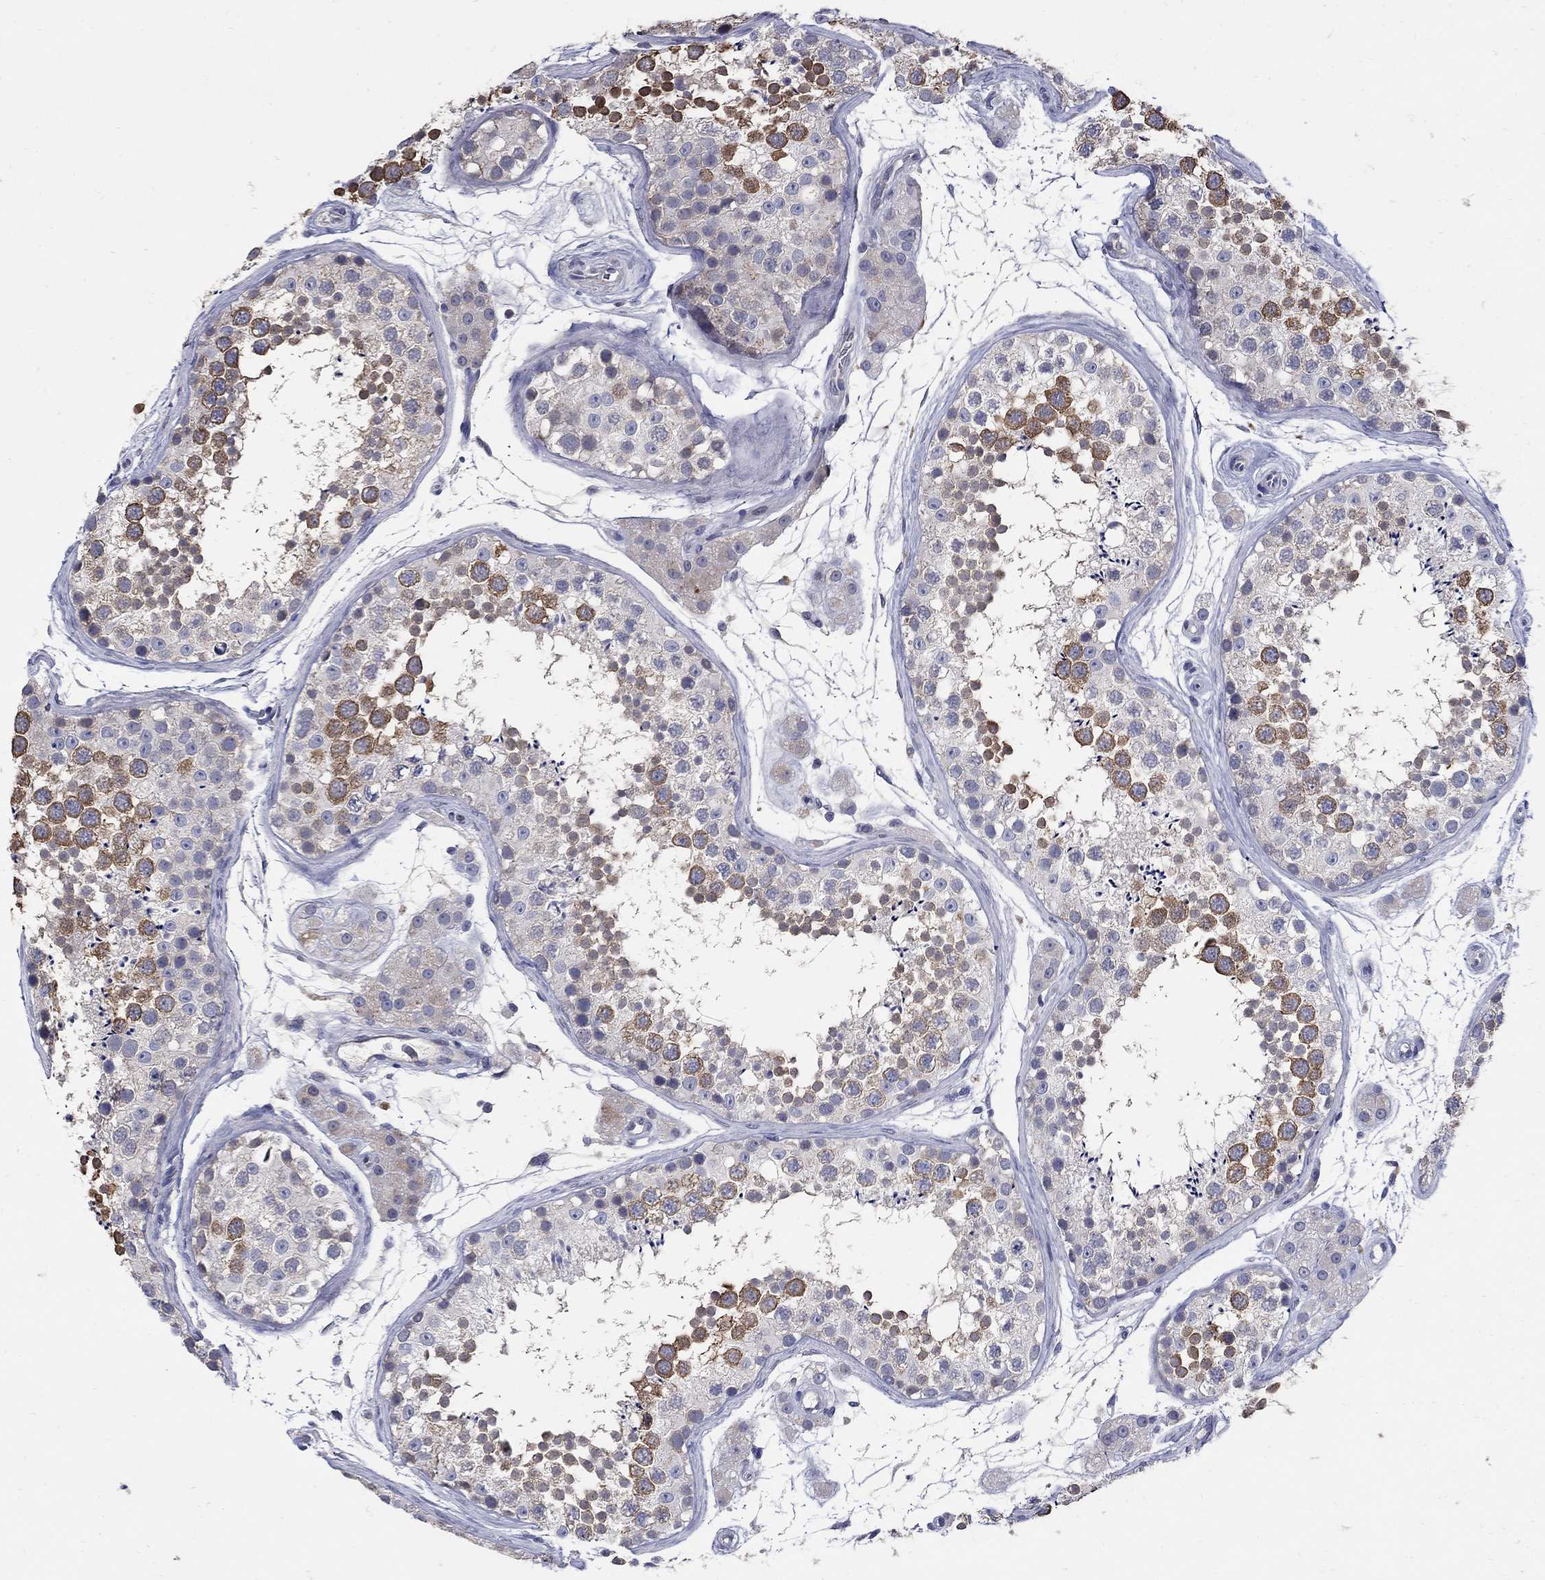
{"staining": {"intensity": "moderate", "quantity": "25%-75%", "location": "cytoplasmic/membranous"}, "tissue": "testis", "cell_type": "Cells in seminiferous ducts", "image_type": "normal", "snomed": [{"axis": "morphology", "description": "Normal tissue, NOS"}, {"axis": "topography", "description": "Testis"}], "caption": "Immunohistochemical staining of normal human testis displays medium levels of moderate cytoplasmic/membranous staining in approximately 25%-75% of cells in seminiferous ducts. Nuclei are stained in blue.", "gene": "CETN1", "patient": {"sex": "male", "age": 41}}